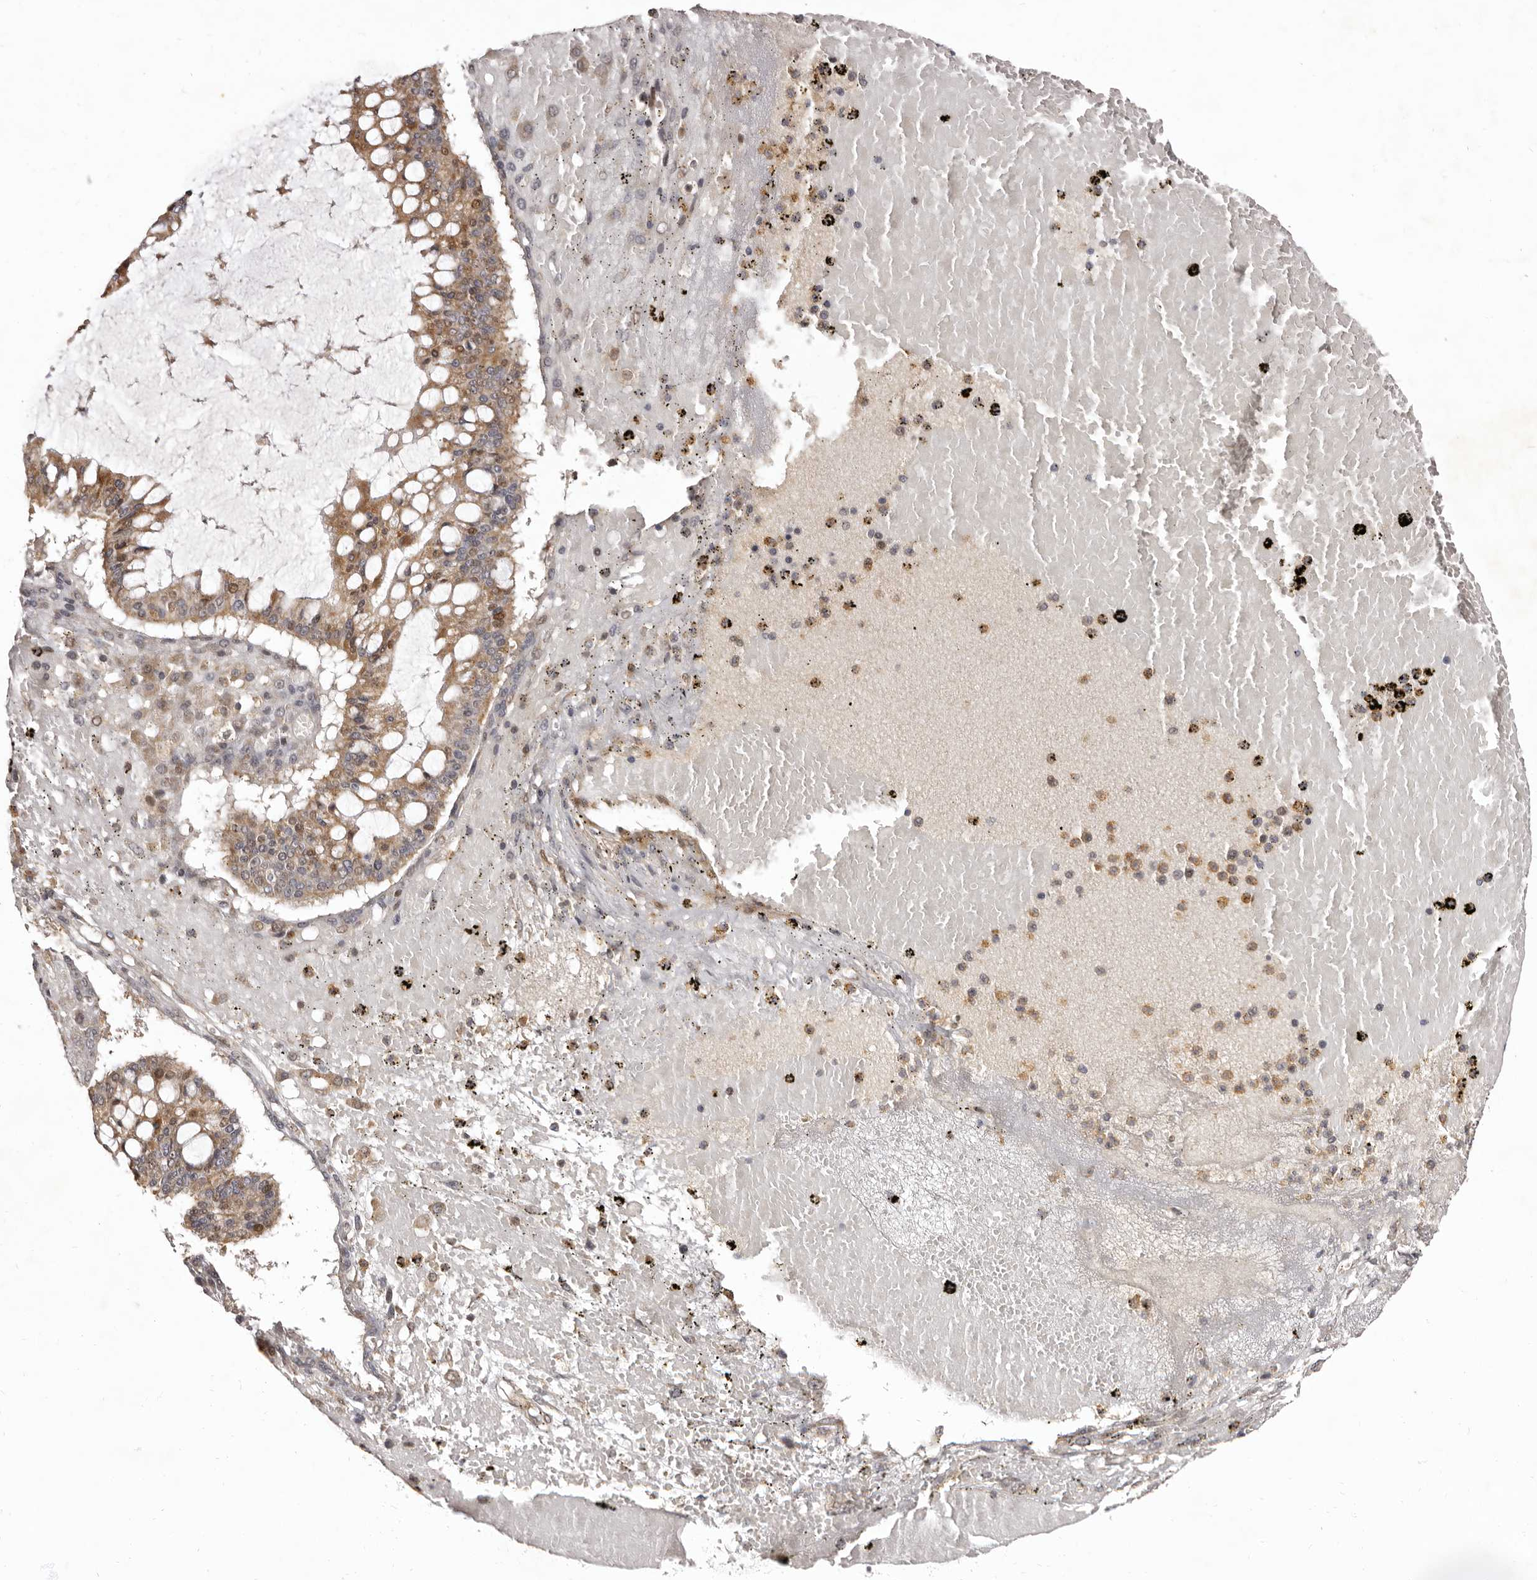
{"staining": {"intensity": "moderate", "quantity": ">75%", "location": "cytoplasmic/membranous,nuclear"}, "tissue": "ovarian cancer", "cell_type": "Tumor cells", "image_type": "cancer", "snomed": [{"axis": "morphology", "description": "Cystadenocarcinoma, mucinous, NOS"}, {"axis": "topography", "description": "Ovary"}], "caption": "High-magnification brightfield microscopy of mucinous cystadenocarcinoma (ovarian) stained with DAB (3,3'-diaminobenzidine) (brown) and counterstained with hematoxylin (blue). tumor cells exhibit moderate cytoplasmic/membranous and nuclear expression is identified in about>75% of cells.", "gene": "ZNF326", "patient": {"sex": "female", "age": 73}}